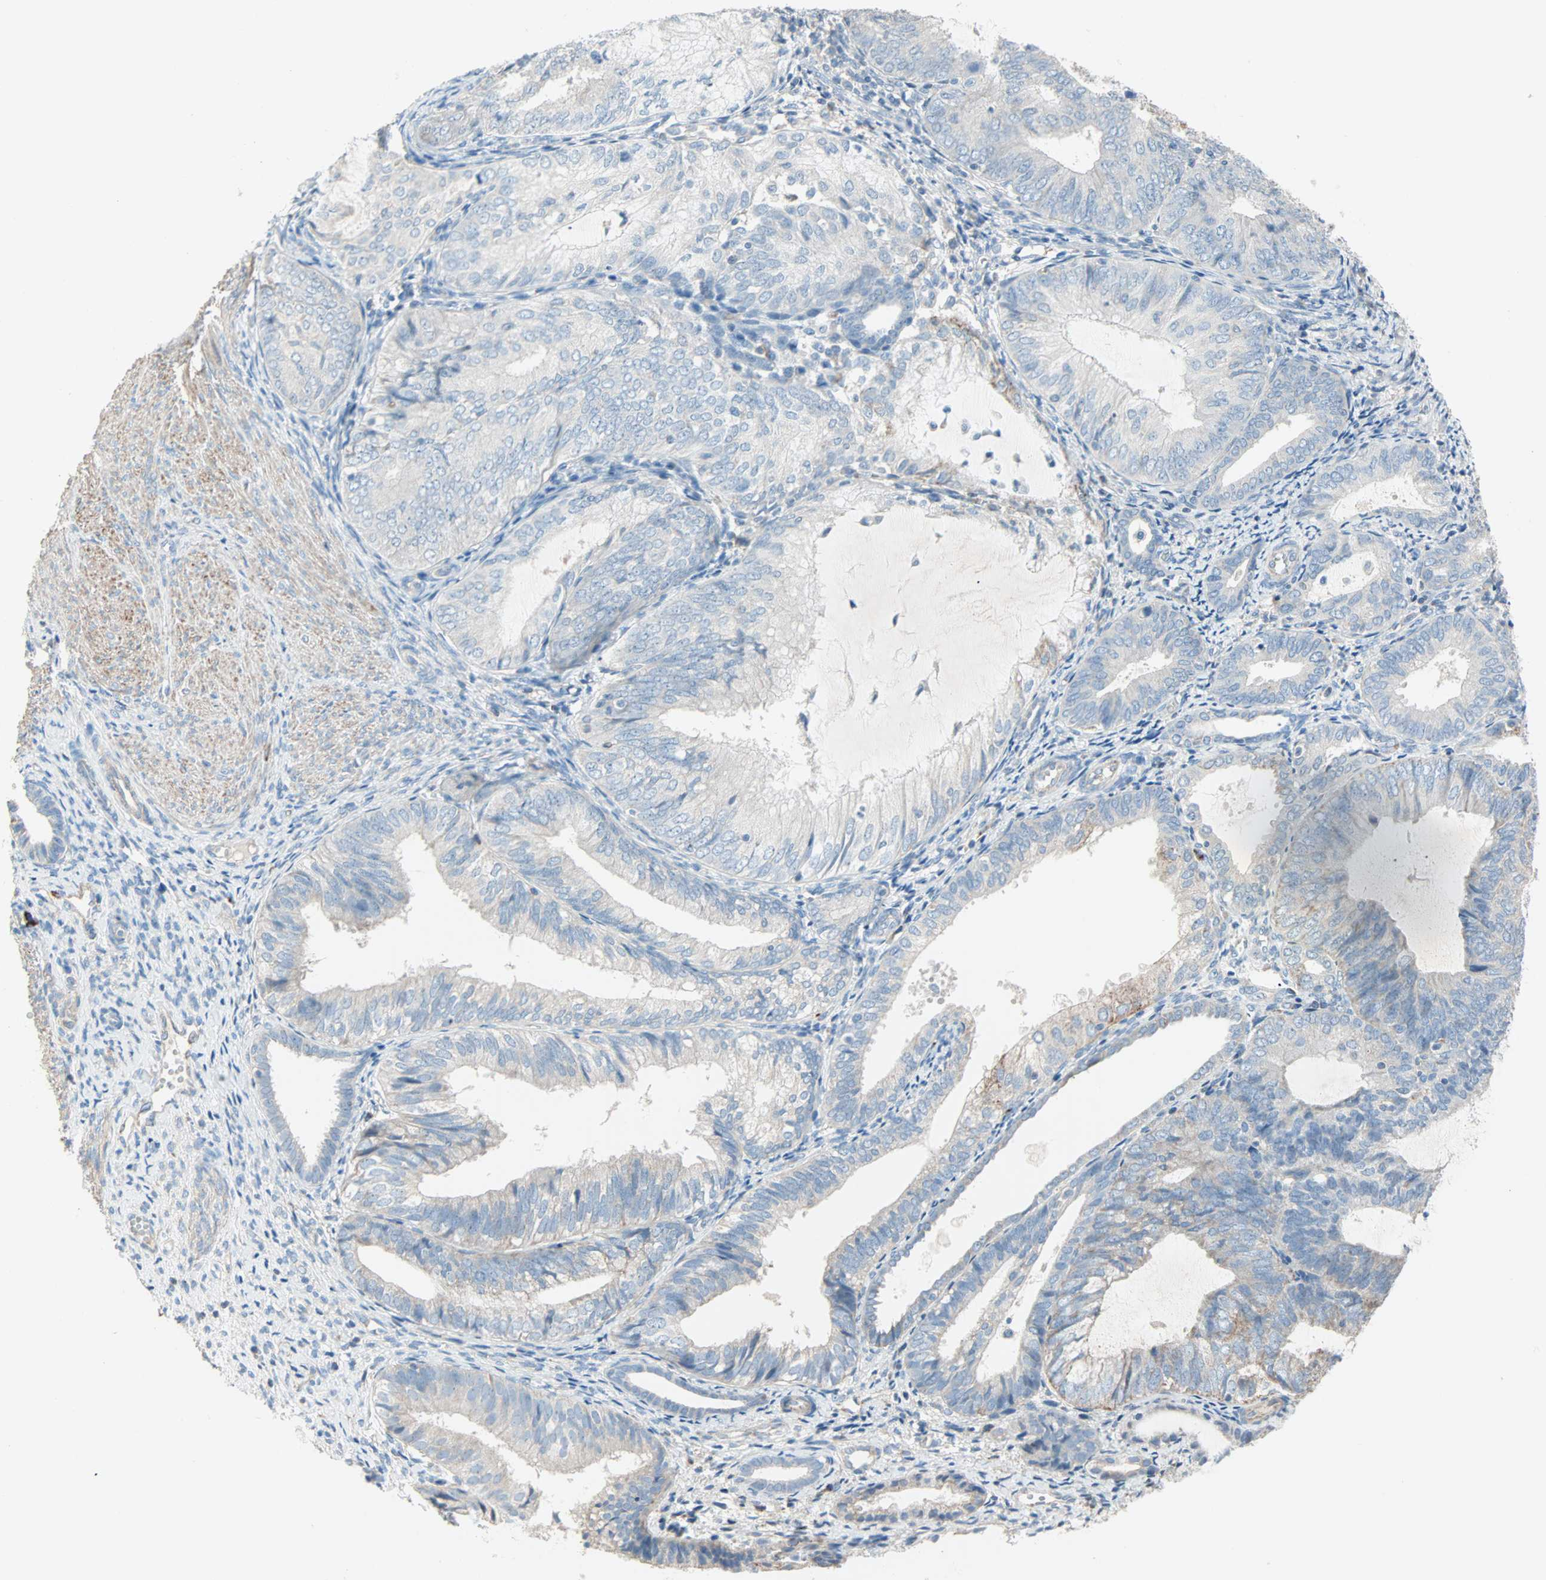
{"staining": {"intensity": "weak", "quantity": "<25%", "location": "cytoplasmic/membranous"}, "tissue": "endometrial cancer", "cell_type": "Tumor cells", "image_type": "cancer", "snomed": [{"axis": "morphology", "description": "Adenocarcinoma, NOS"}, {"axis": "topography", "description": "Endometrium"}], "caption": "This is an immunohistochemistry histopathology image of endometrial adenocarcinoma. There is no expression in tumor cells.", "gene": "ACVRL1", "patient": {"sex": "female", "age": 81}}